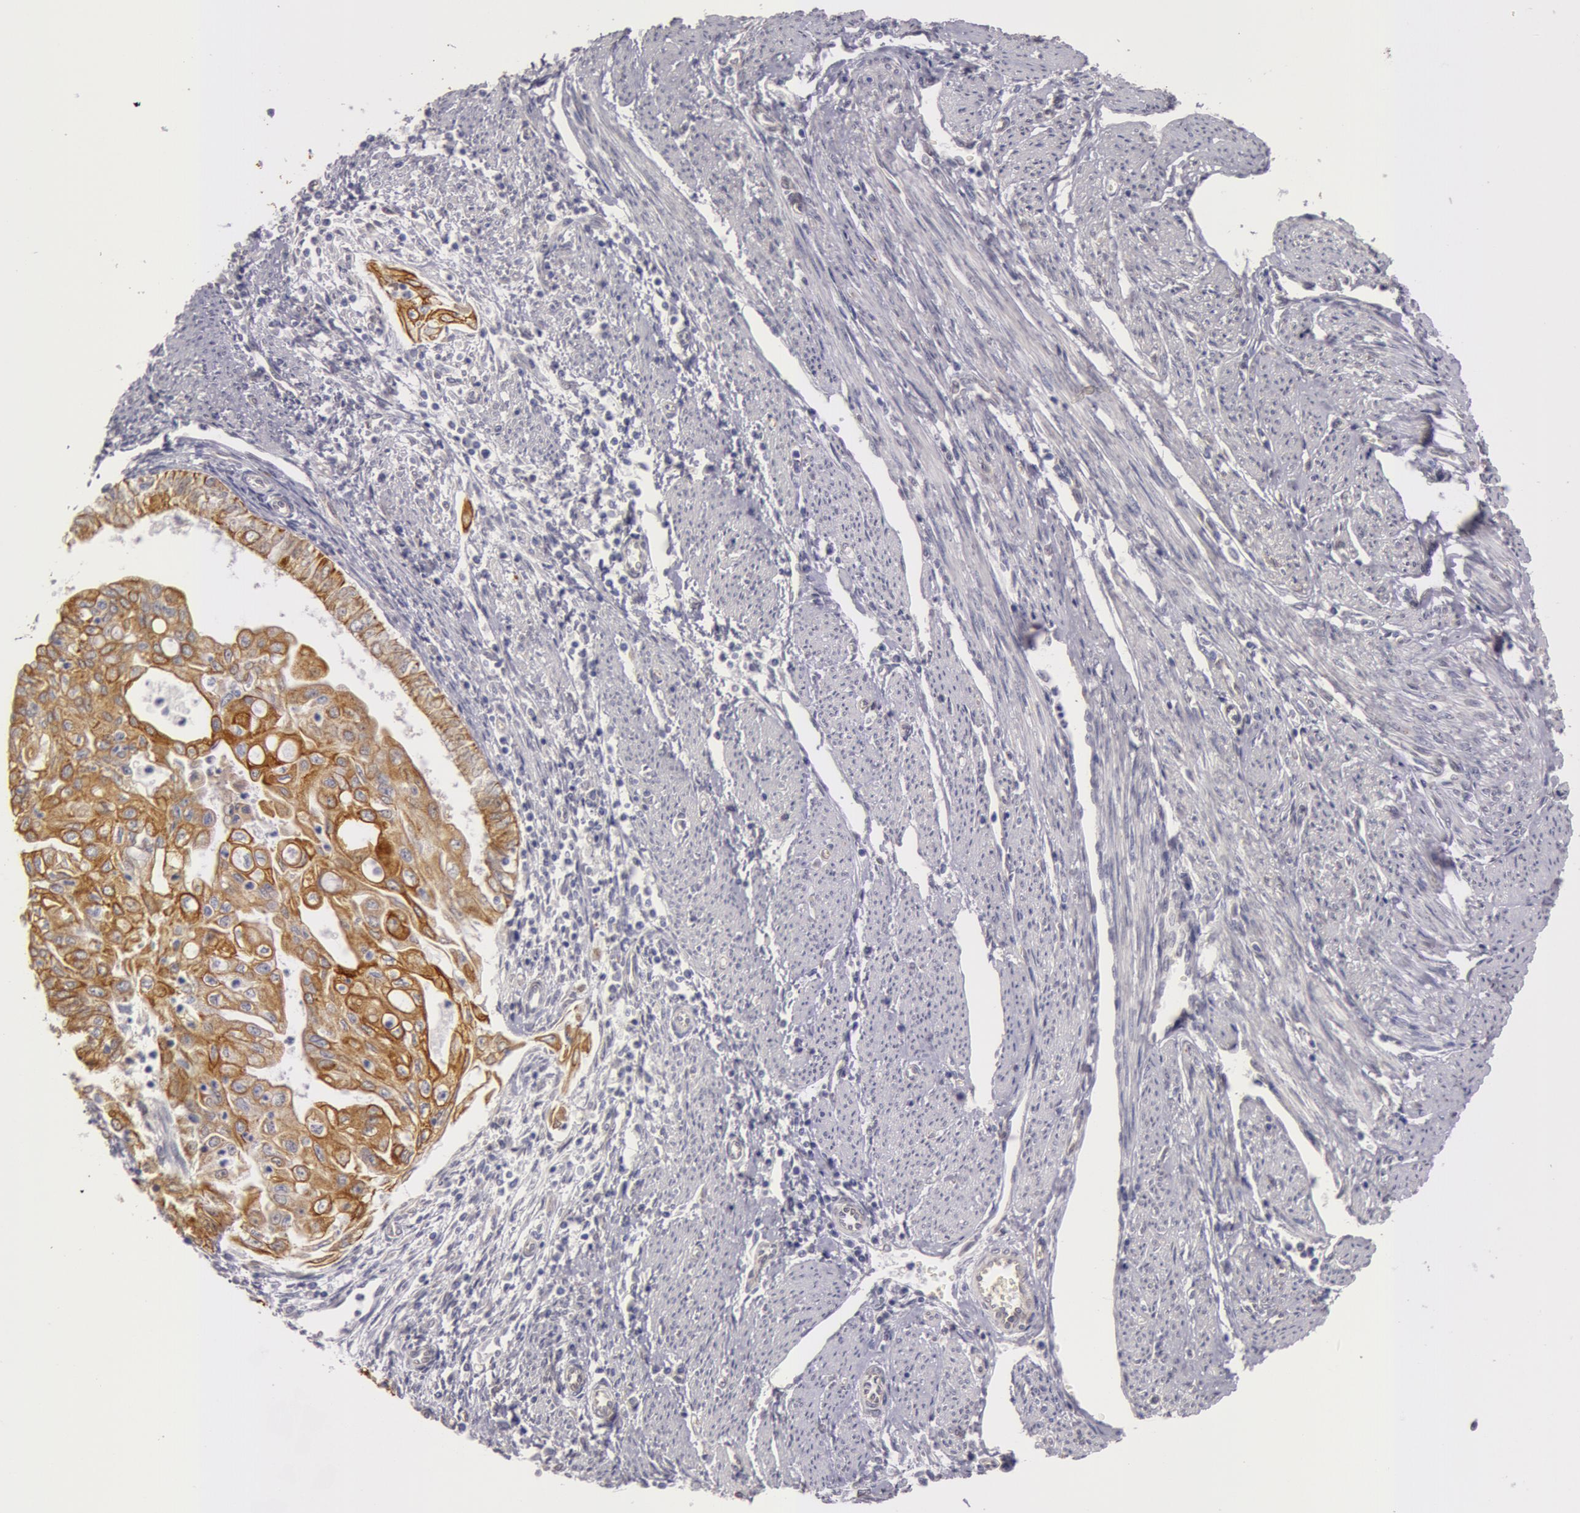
{"staining": {"intensity": "moderate", "quantity": ">75%", "location": "cytoplasmic/membranous"}, "tissue": "endometrial cancer", "cell_type": "Tumor cells", "image_type": "cancer", "snomed": [{"axis": "morphology", "description": "Adenocarcinoma, NOS"}, {"axis": "topography", "description": "Endometrium"}], "caption": "Protein analysis of adenocarcinoma (endometrial) tissue shows moderate cytoplasmic/membranous staining in approximately >75% of tumor cells. The staining was performed using DAB to visualize the protein expression in brown, while the nuclei were stained in blue with hematoxylin (Magnification: 20x).", "gene": "KRT18", "patient": {"sex": "female", "age": 75}}